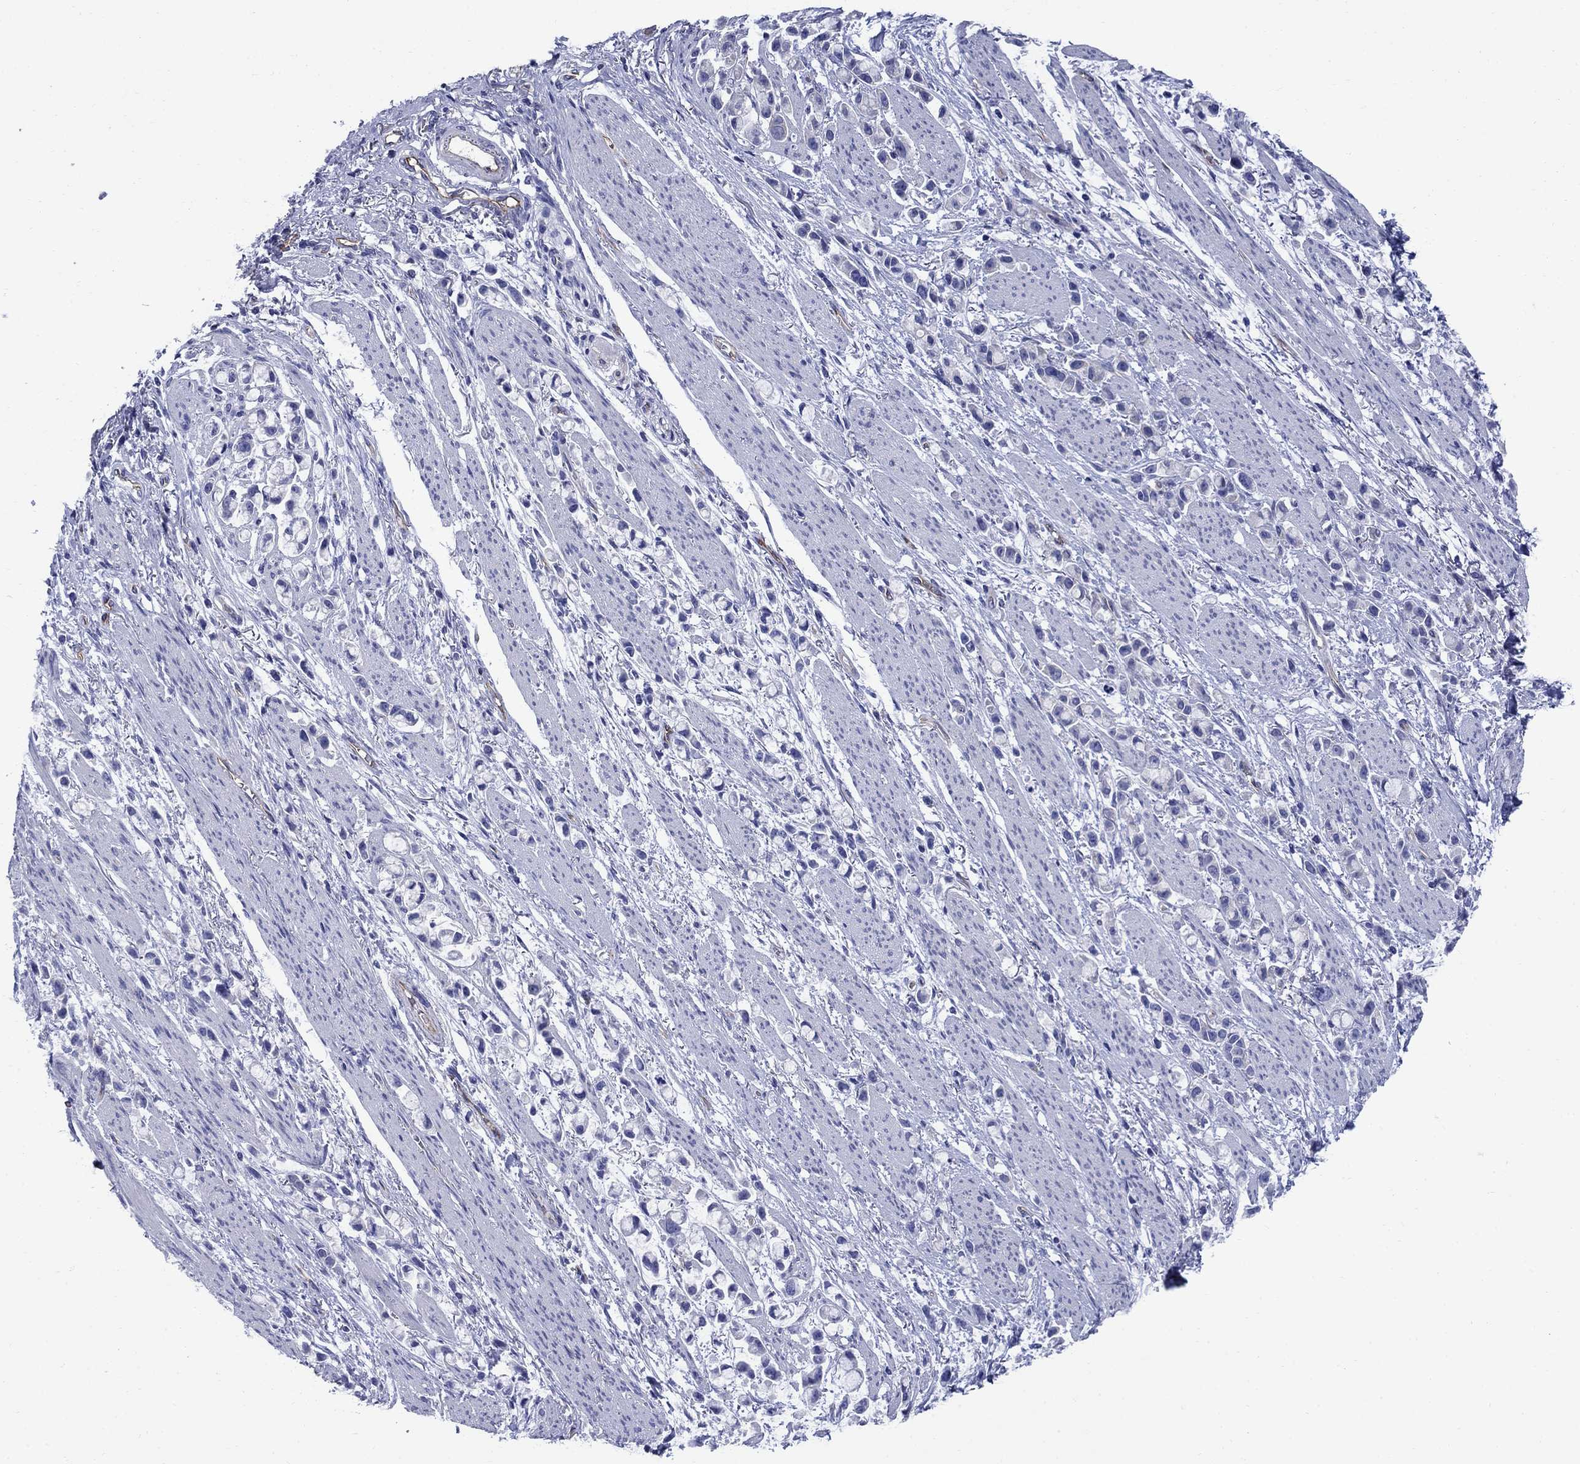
{"staining": {"intensity": "negative", "quantity": "none", "location": "none"}, "tissue": "stomach cancer", "cell_type": "Tumor cells", "image_type": "cancer", "snomed": [{"axis": "morphology", "description": "Adenocarcinoma, NOS"}, {"axis": "topography", "description": "Stomach"}], "caption": "Tumor cells show no significant staining in stomach cancer.", "gene": "SMCP", "patient": {"sex": "female", "age": 81}}